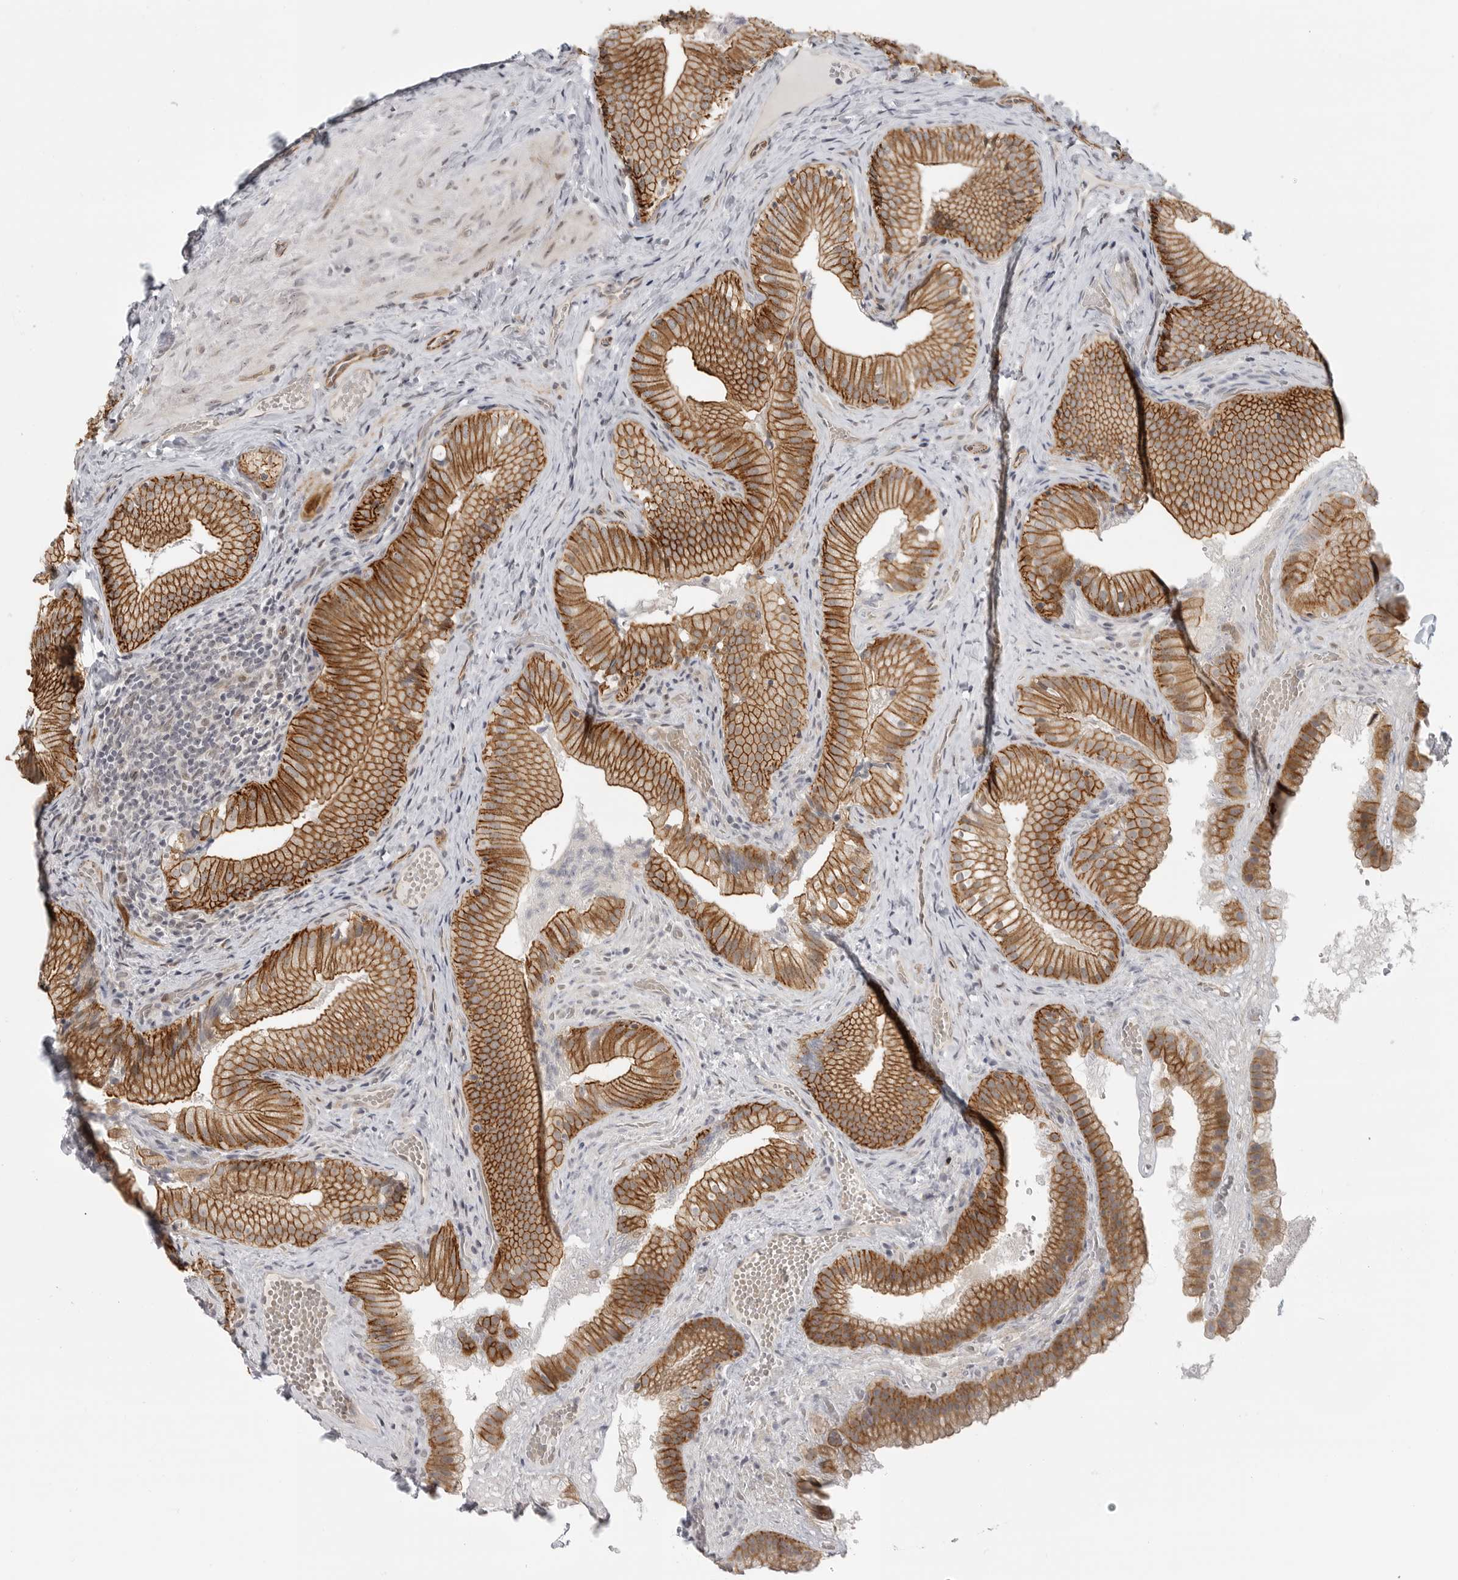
{"staining": {"intensity": "moderate", "quantity": ">75%", "location": "cytoplasmic/membranous"}, "tissue": "gallbladder", "cell_type": "Glandular cells", "image_type": "normal", "snomed": [{"axis": "morphology", "description": "Normal tissue, NOS"}, {"axis": "topography", "description": "Gallbladder"}], "caption": "Normal gallbladder reveals moderate cytoplasmic/membranous staining in approximately >75% of glandular cells.", "gene": "CEP295NL", "patient": {"sex": "female", "age": 30}}